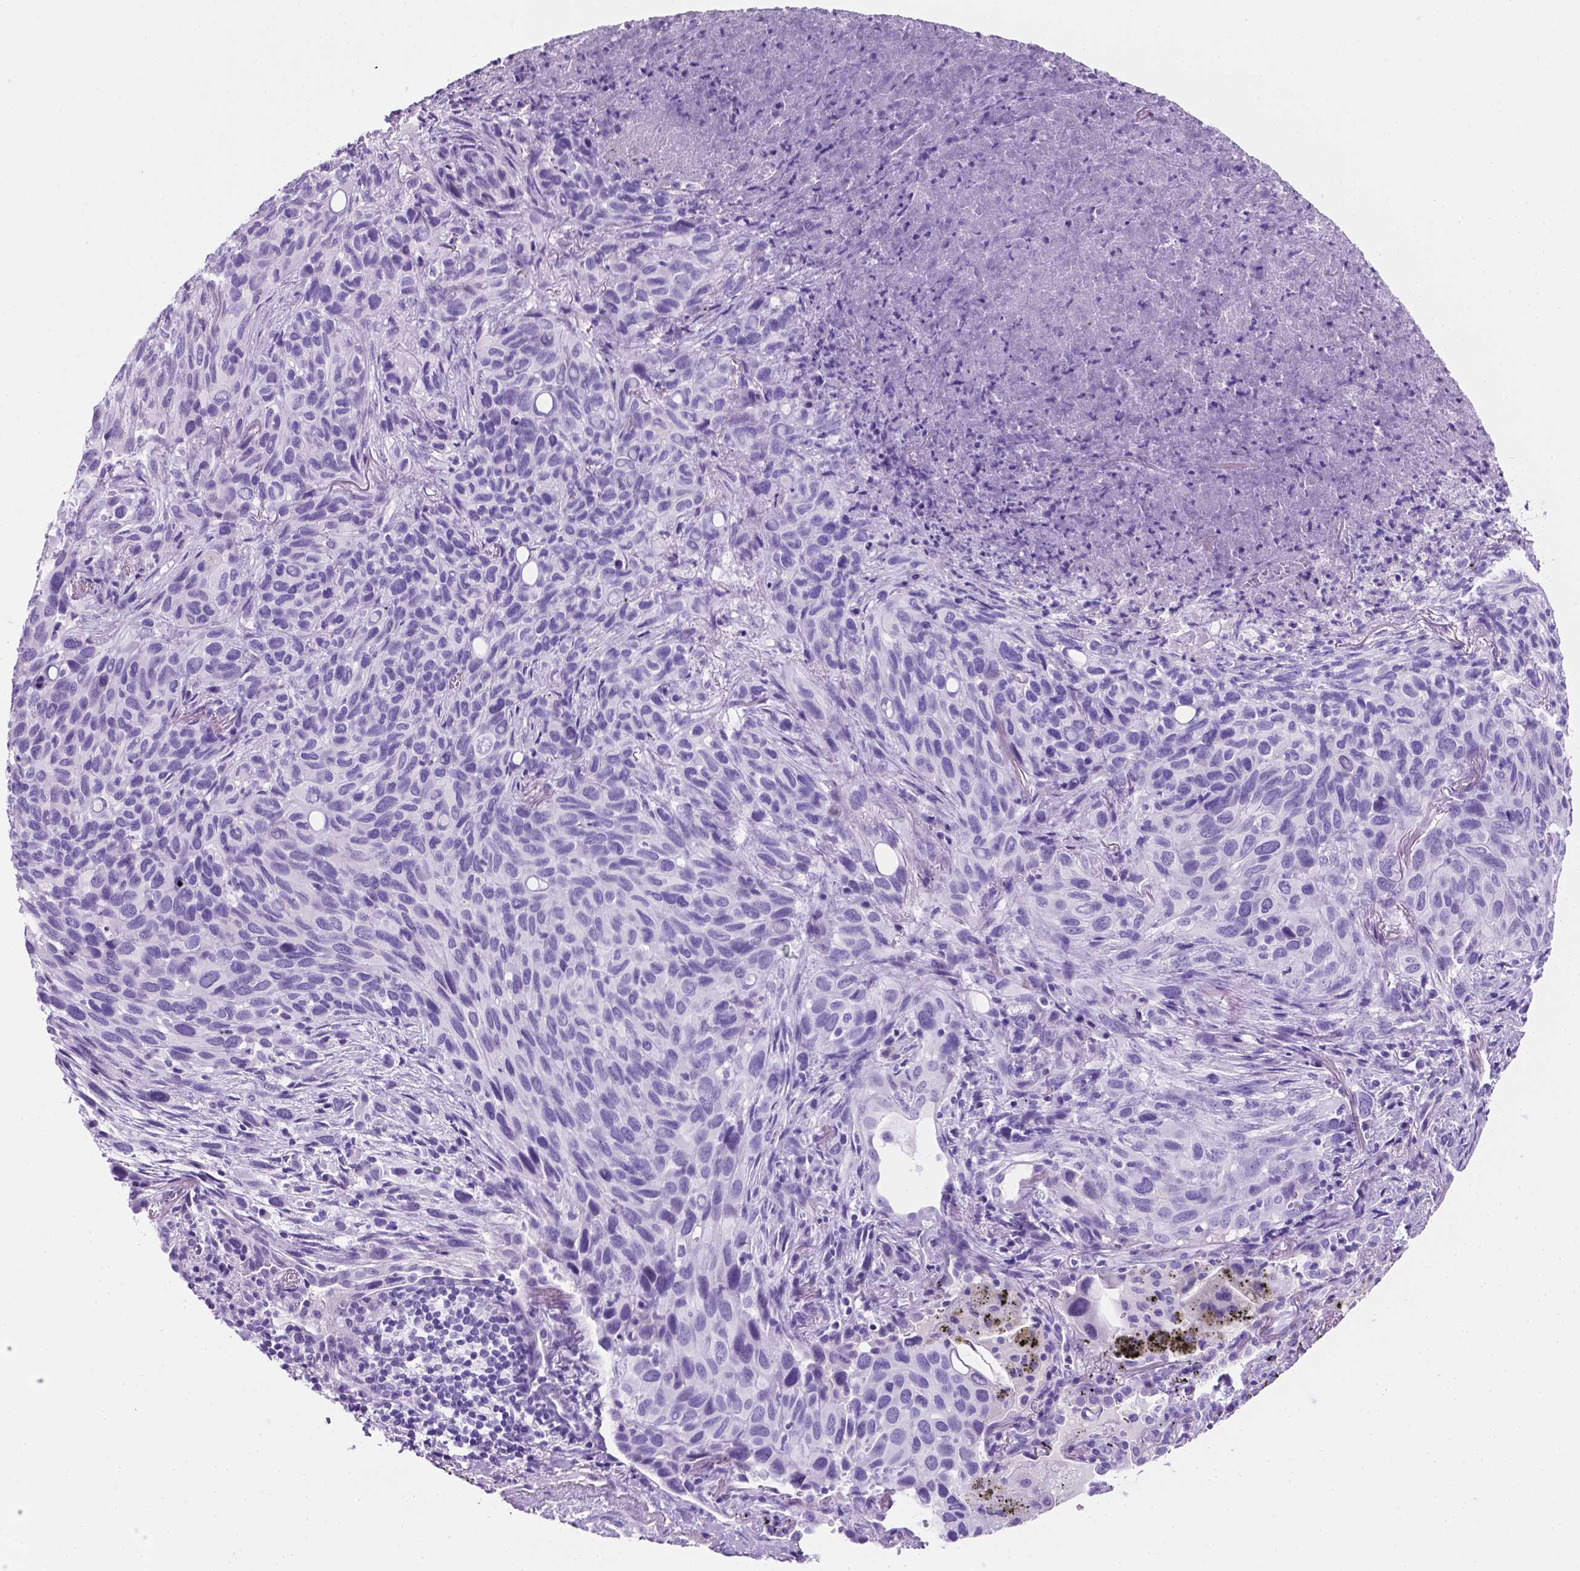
{"staining": {"intensity": "negative", "quantity": "none", "location": "none"}, "tissue": "melanoma", "cell_type": "Tumor cells", "image_type": "cancer", "snomed": [{"axis": "morphology", "description": "Malignant melanoma, Metastatic site"}, {"axis": "topography", "description": "Lung"}], "caption": "Immunohistochemistry (IHC) of human malignant melanoma (metastatic site) shows no positivity in tumor cells. (Immunohistochemistry, brightfield microscopy, high magnification).", "gene": "C17orf107", "patient": {"sex": "male", "age": 48}}